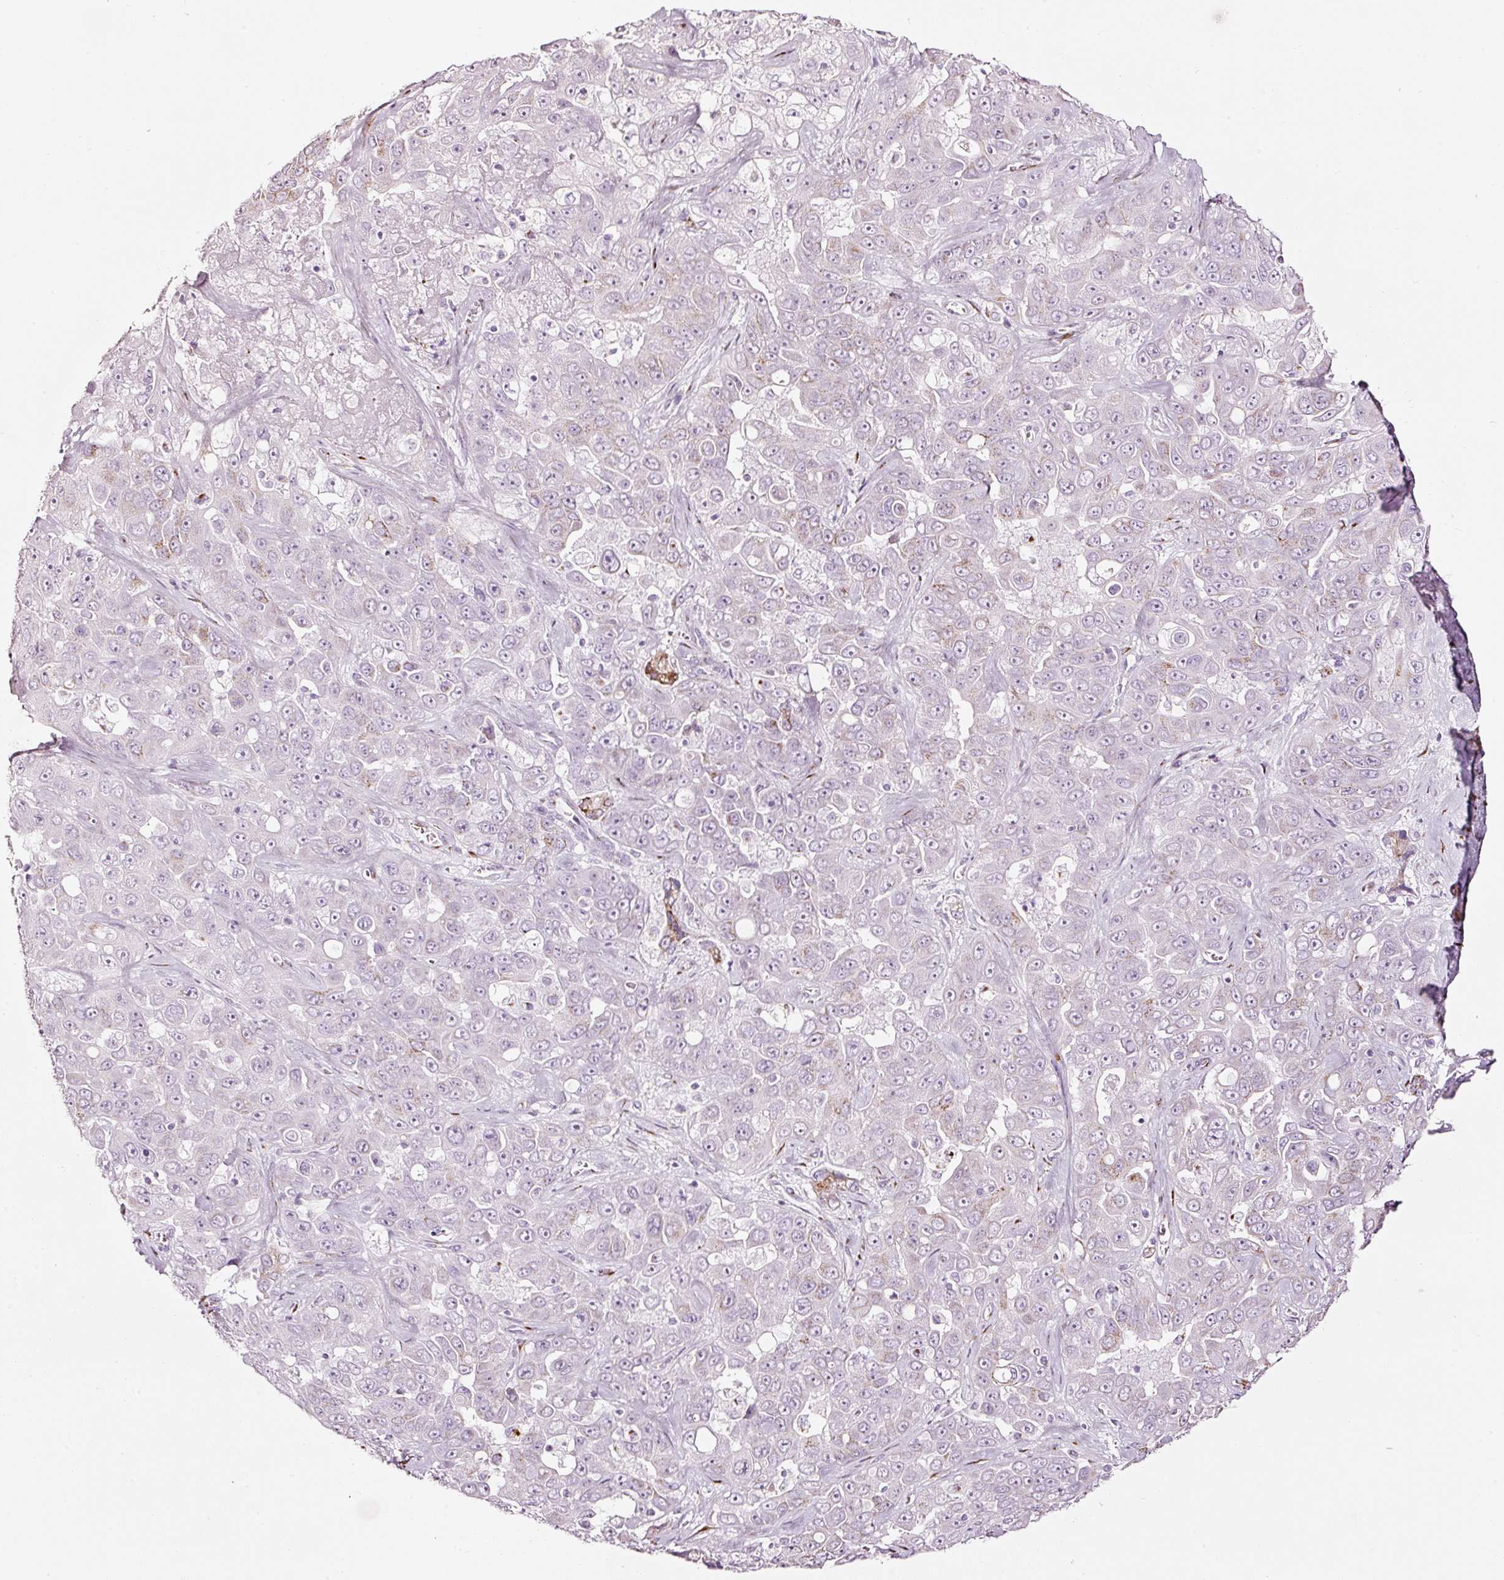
{"staining": {"intensity": "negative", "quantity": "none", "location": "none"}, "tissue": "liver cancer", "cell_type": "Tumor cells", "image_type": "cancer", "snomed": [{"axis": "morphology", "description": "Cholangiocarcinoma"}, {"axis": "topography", "description": "Liver"}], "caption": "Human liver cancer stained for a protein using immunohistochemistry displays no positivity in tumor cells.", "gene": "SDF4", "patient": {"sex": "female", "age": 52}}